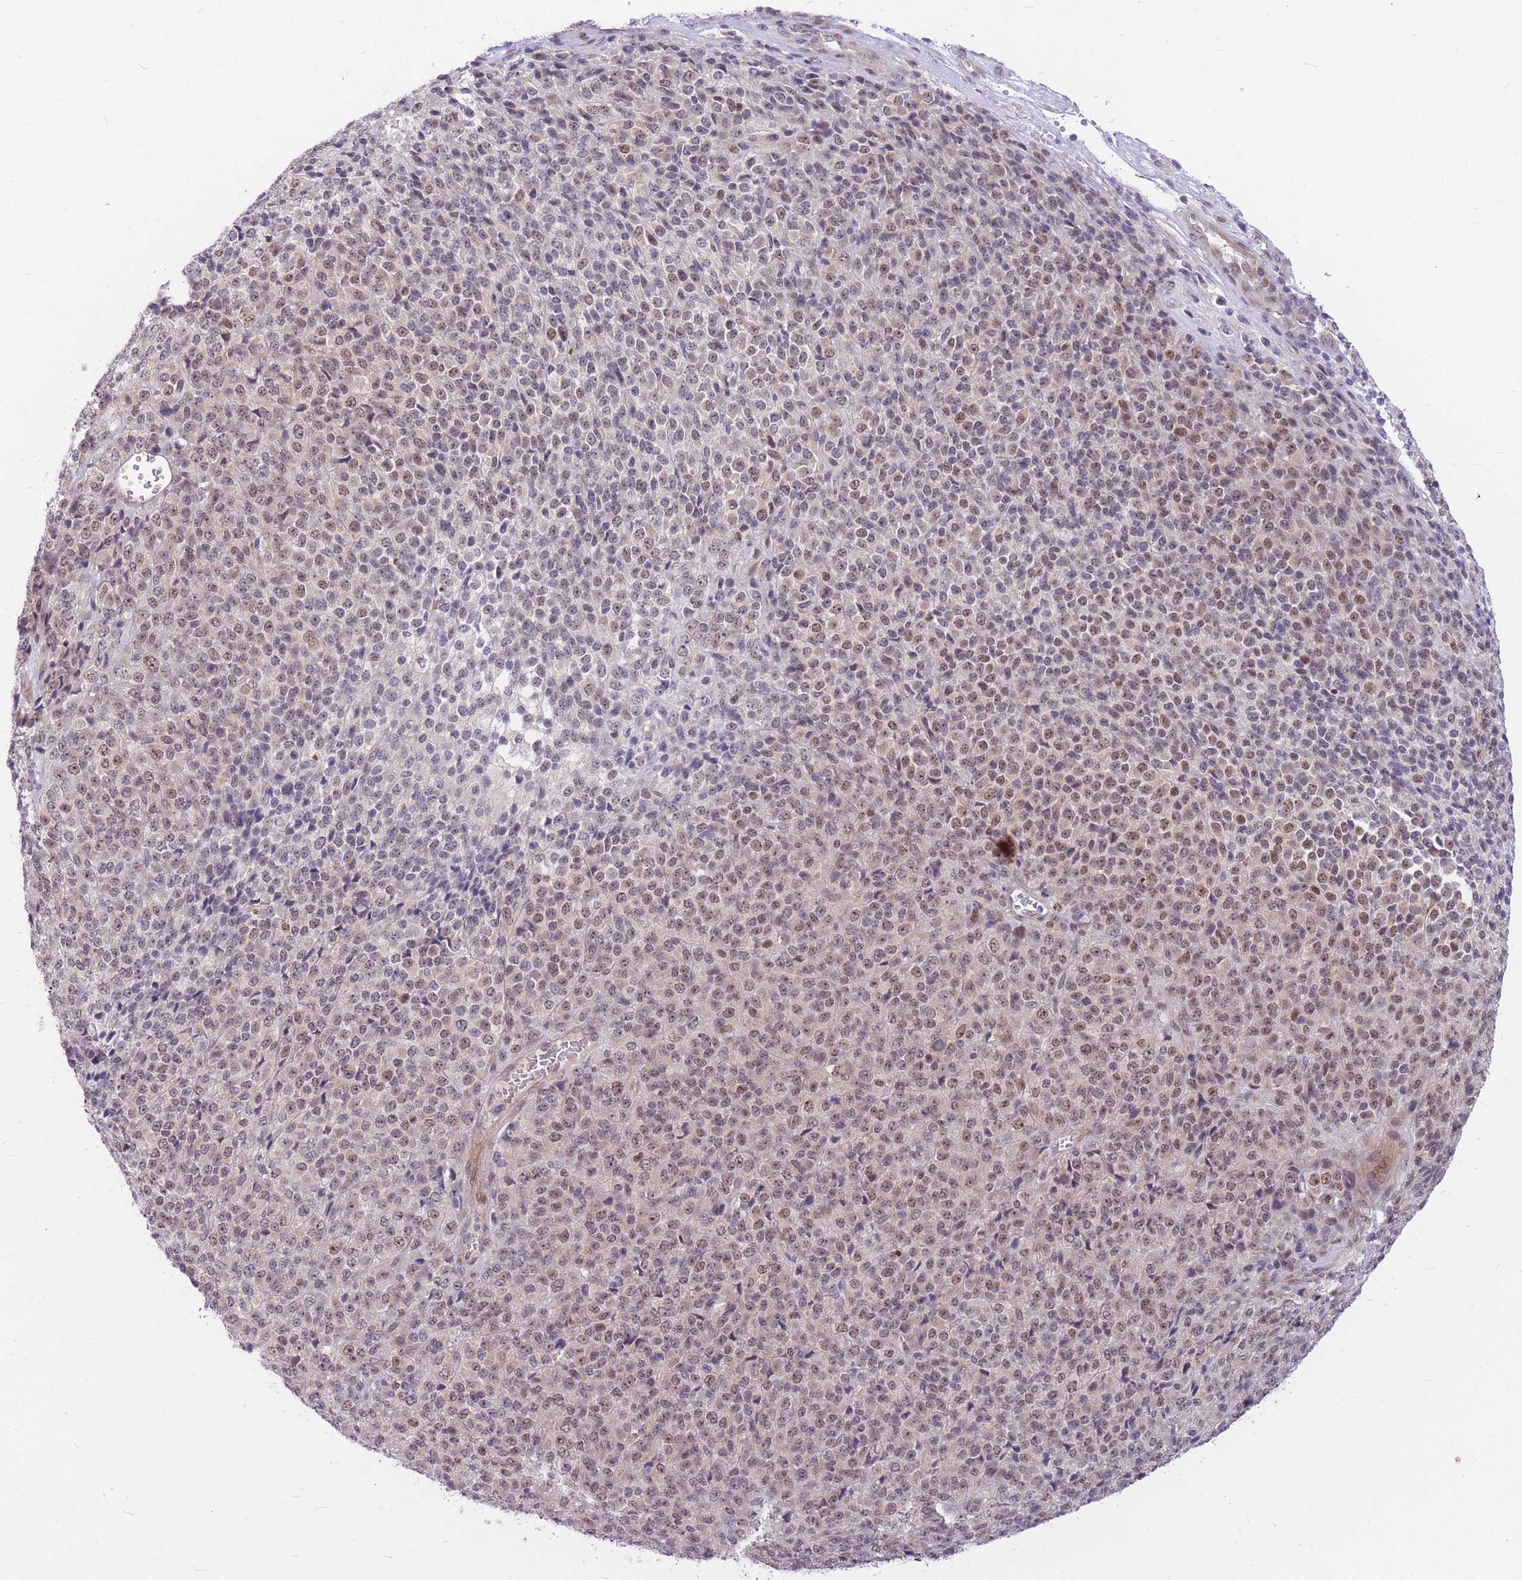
{"staining": {"intensity": "weak", "quantity": "25%-75%", "location": "nuclear"}, "tissue": "melanoma", "cell_type": "Tumor cells", "image_type": "cancer", "snomed": [{"axis": "morphology", "description": "Malignant melanoma, Metastatic site"}, {"axis": "topography", "description": "Brain"}], "caption": "Approximately 25%-75% of tumor cells in human melanoma reveal weak nuclear protein staining as visualized by brown immunohistochemical staining.", "gene": "ERCC2", "patient": {"sex": "female", "age": 56}}